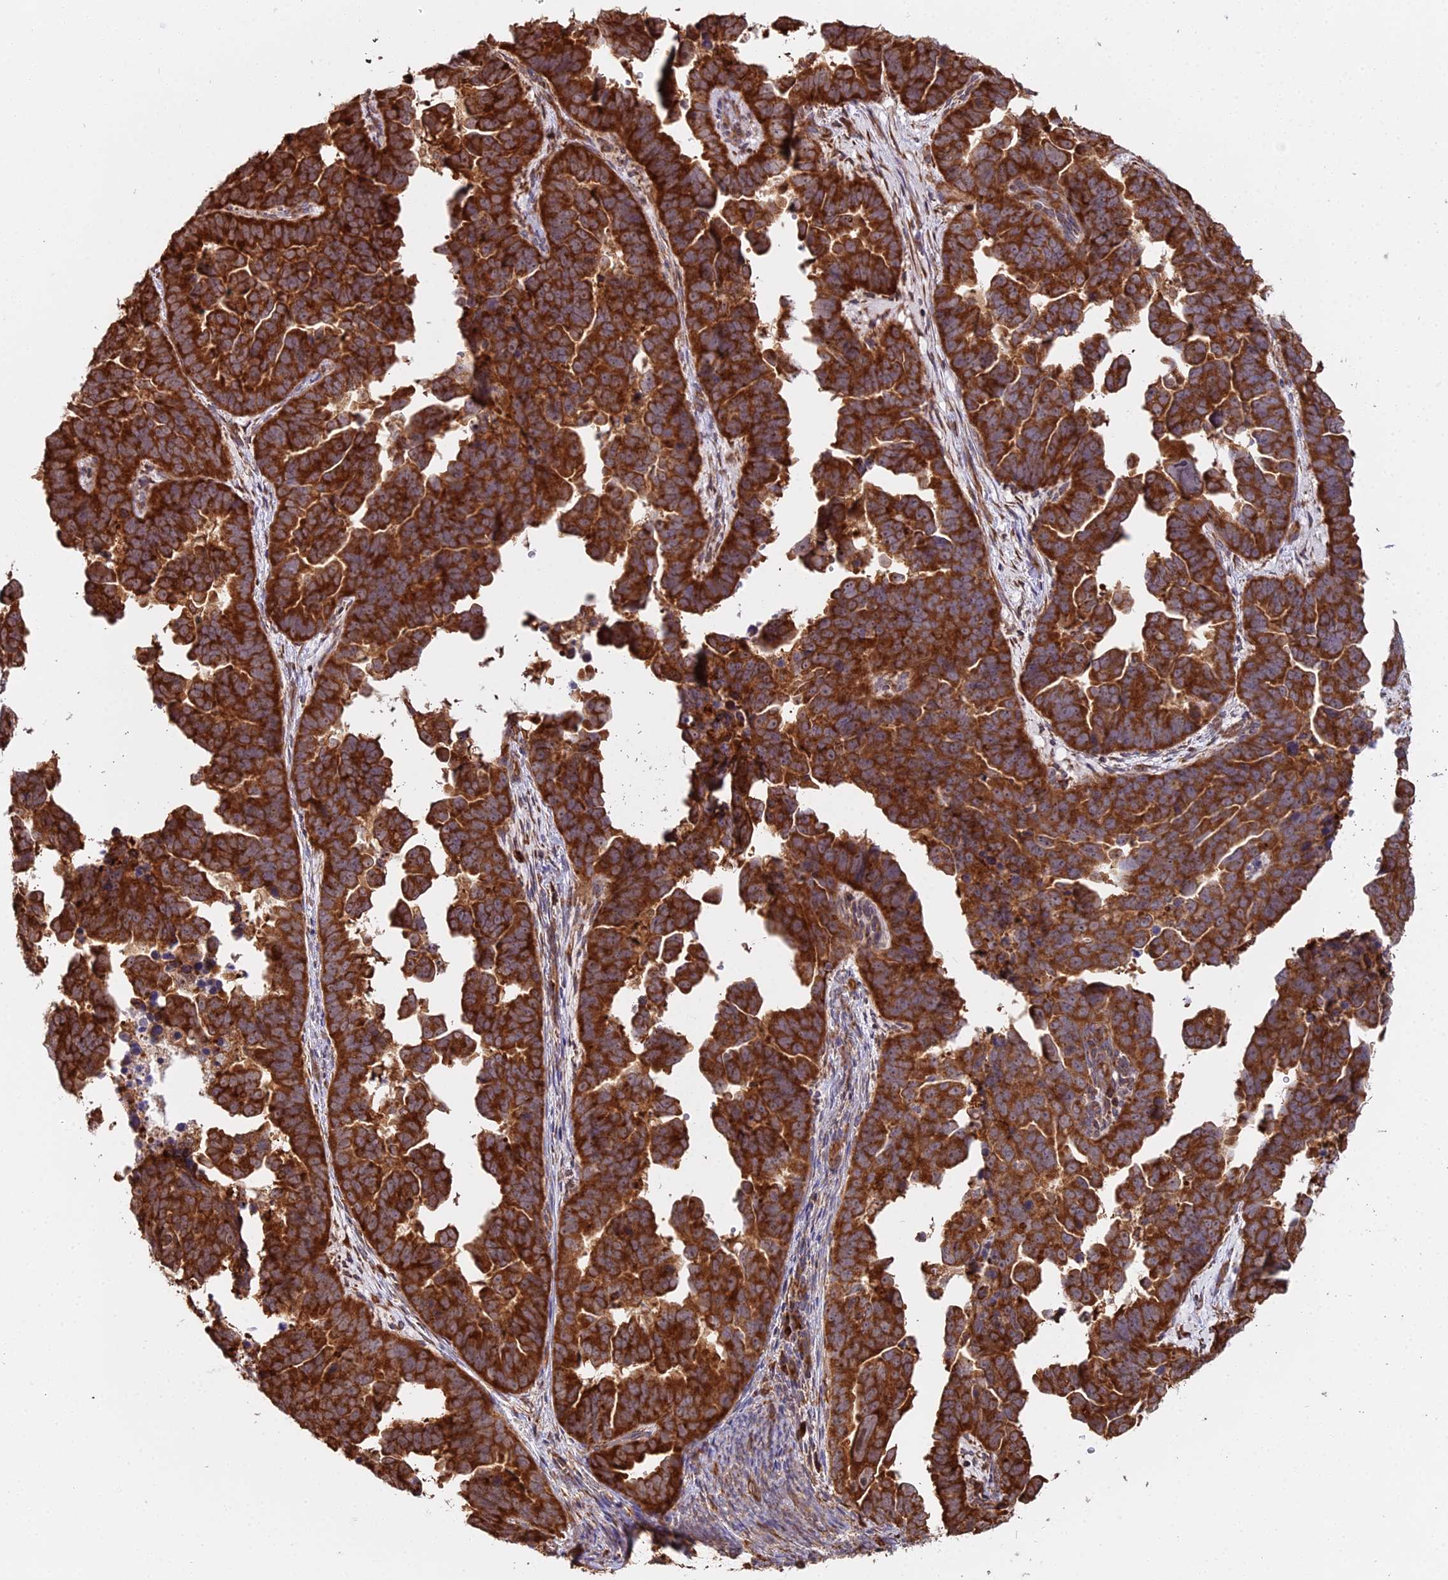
{"staining": {"intensity": "strong", "quantity": ">75%", "location": "cytoplasmic/membranous"}, "tissue": "endometrial cancer", "cell_type": "Tumor cells", "image_type": "cancer", "snomed": [{"axis": "morphology", "description": "Adenocarcinoma, NOS"}, {"axis": "topography", "description": "Endometrium"}], "caption": "Immunohistochemical staining of endometrial cancer reveals high levels of strong cytoplasmic/membranous expression in about >75% of tumor cells. Nuclei are stained in blue.", "gene": "RPL26", "patient": {"sex": "female", "age": 75}}